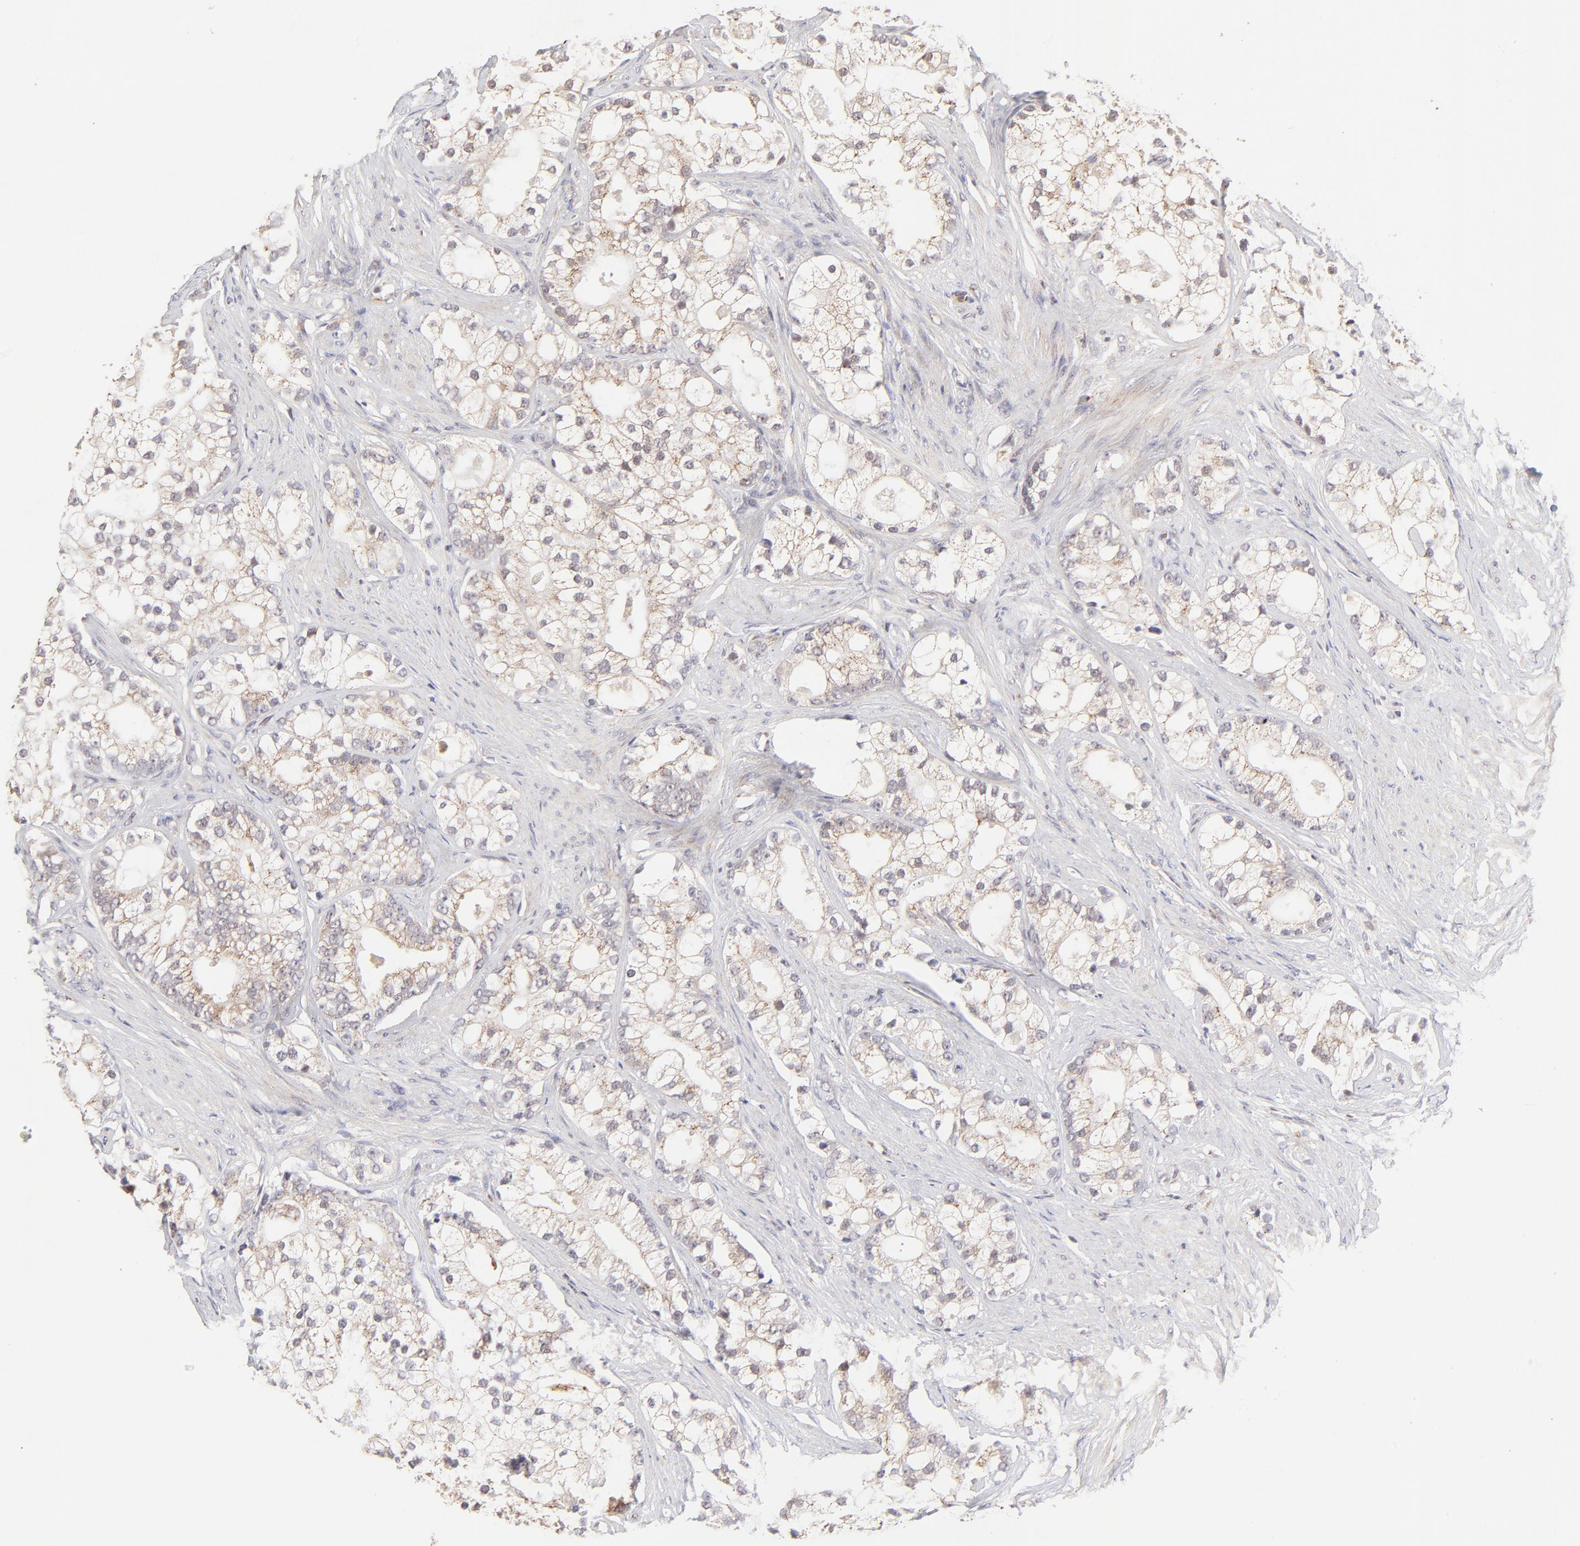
{"staining": {"intensity": "weak", "quantity": ">75%", "location": "cytoplasmic/membranous"}, "tissue": "prostate cancer", "cell_type": "Tumor cells", "image_type": "cancer", "snomed": [{"axis": "morphology", "description": "Adenocarcinoma, Low grade"}, {"axis": "topography", "description": "Prostate"}], "caption": "Immunohistochemical staining of human prostate cancer (adenocarcinoma (low-grade)) reveals weak cytoplasmic/membranous protein positivity in about >75% of tumor cells.", "gene": "MAP2K7", "patient": {"sex": "male", "age": 58}}